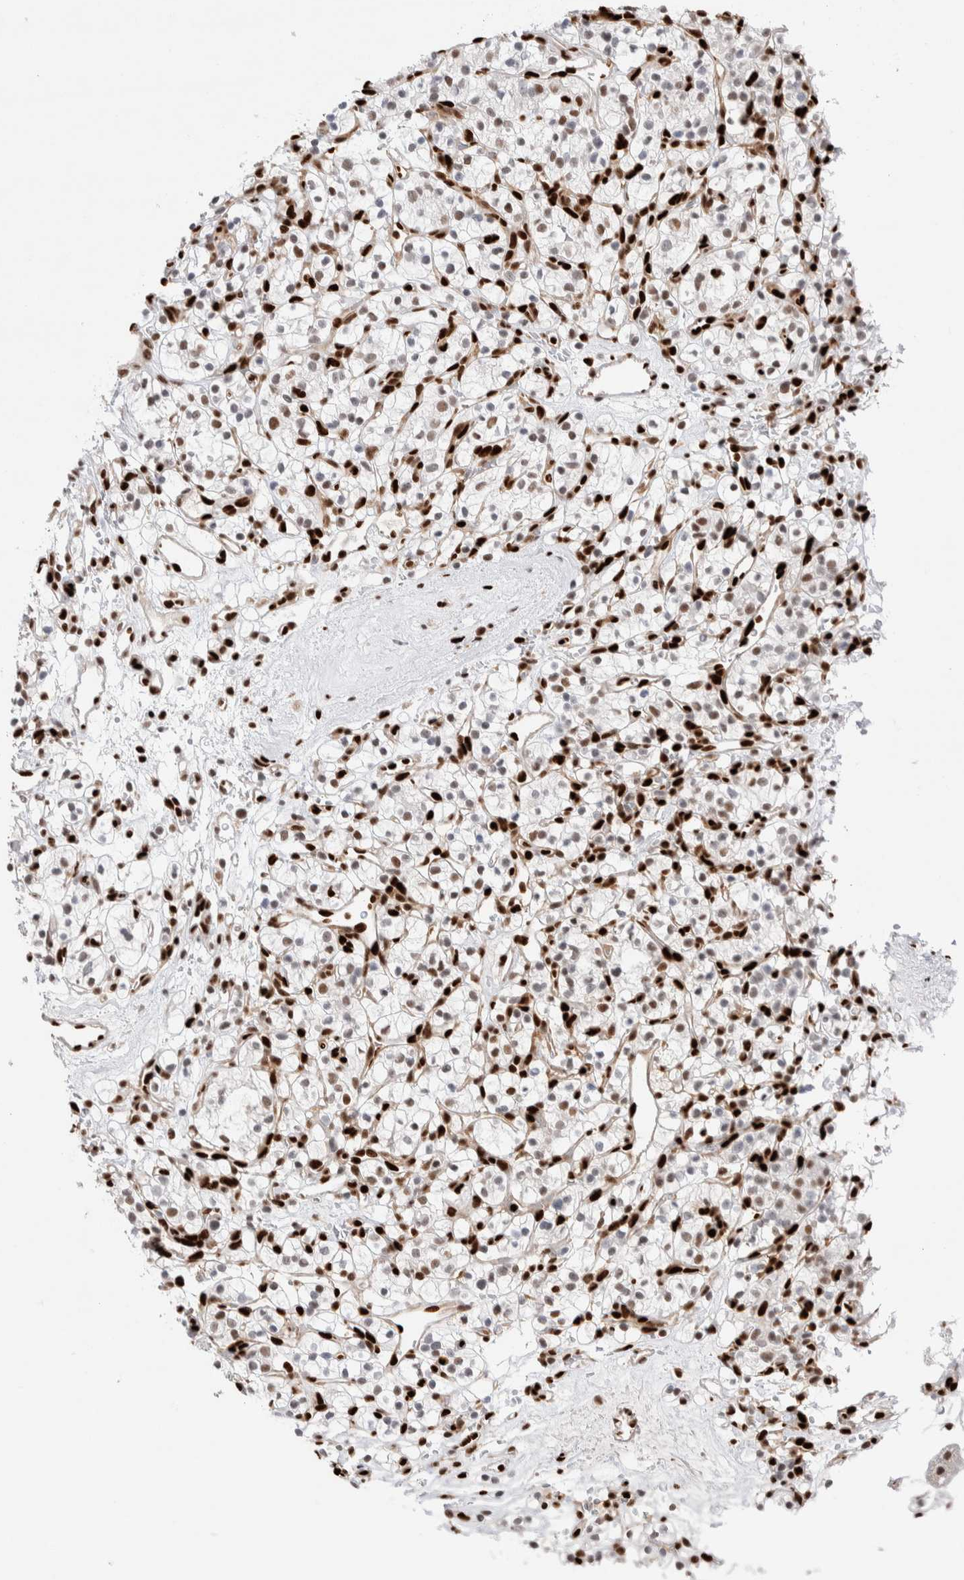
{"staining": {"intensity": "strong", "quantity": "25%-75%", "location": "nuclear"}, "tissue": "renal cancer", "cell_type": "Tumor cells", "image_type": "cancer", "snomed": [{"axis": "morphology", "description": "Adenocarcinoma, NOS"}, {"axis": "topography", "description": "Kidney"}], "caption": "Immunohistochemical staining of renal adenocarcinoma displays high levels of strong nuclear positivity in approximately 25%-75% of tumor cells. The staining was performed using DAB to visualize the protein expression in brown, while the nuclei were stained in blue with hematoxylin (Magnification: 20x).", "gene": "RNASEK-C17orf49", "patient": {"sex": "female", "age": 57}}